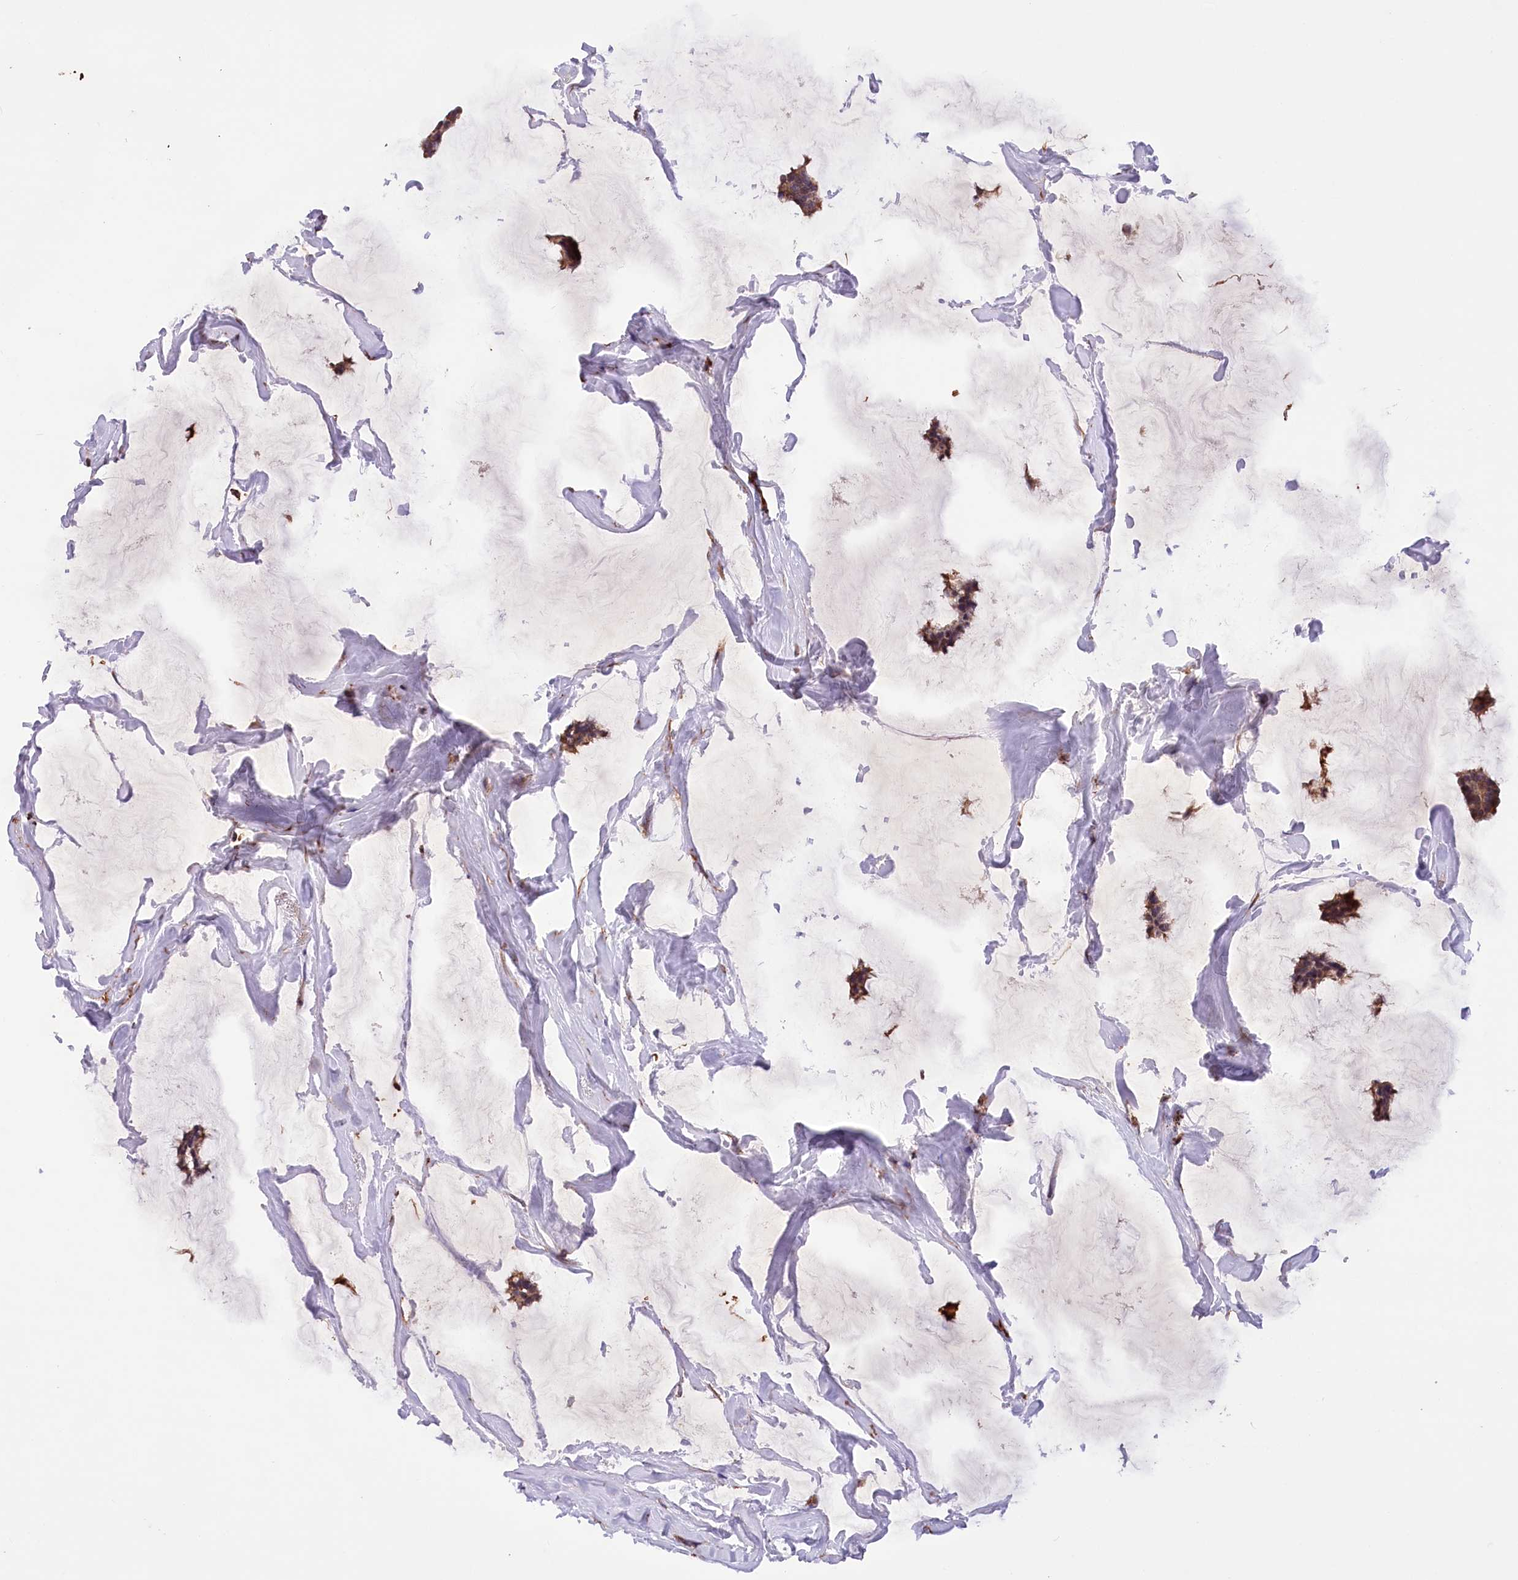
{"staining": {"intensity": "moderate", "quantity": ">75%", "location": "cytoplasmic/membranous"}, "tissue": "breast cancer", "cell_type": "Tumor cells", "image_type": "cancer", "snomed": [{"axis": "morphology", "description": "Duct carcinoma"}, {"axis": "topography", "description": "Breast"}], "caption": "IHC (DAB) staining of human breast invasive ductal carcinoma demonstrates moderate cytoplasmic/membranous protein staining in about >75% of tumor cells.", "gene": "DPP3", "patient": {"sex": "female", "age": 93}}